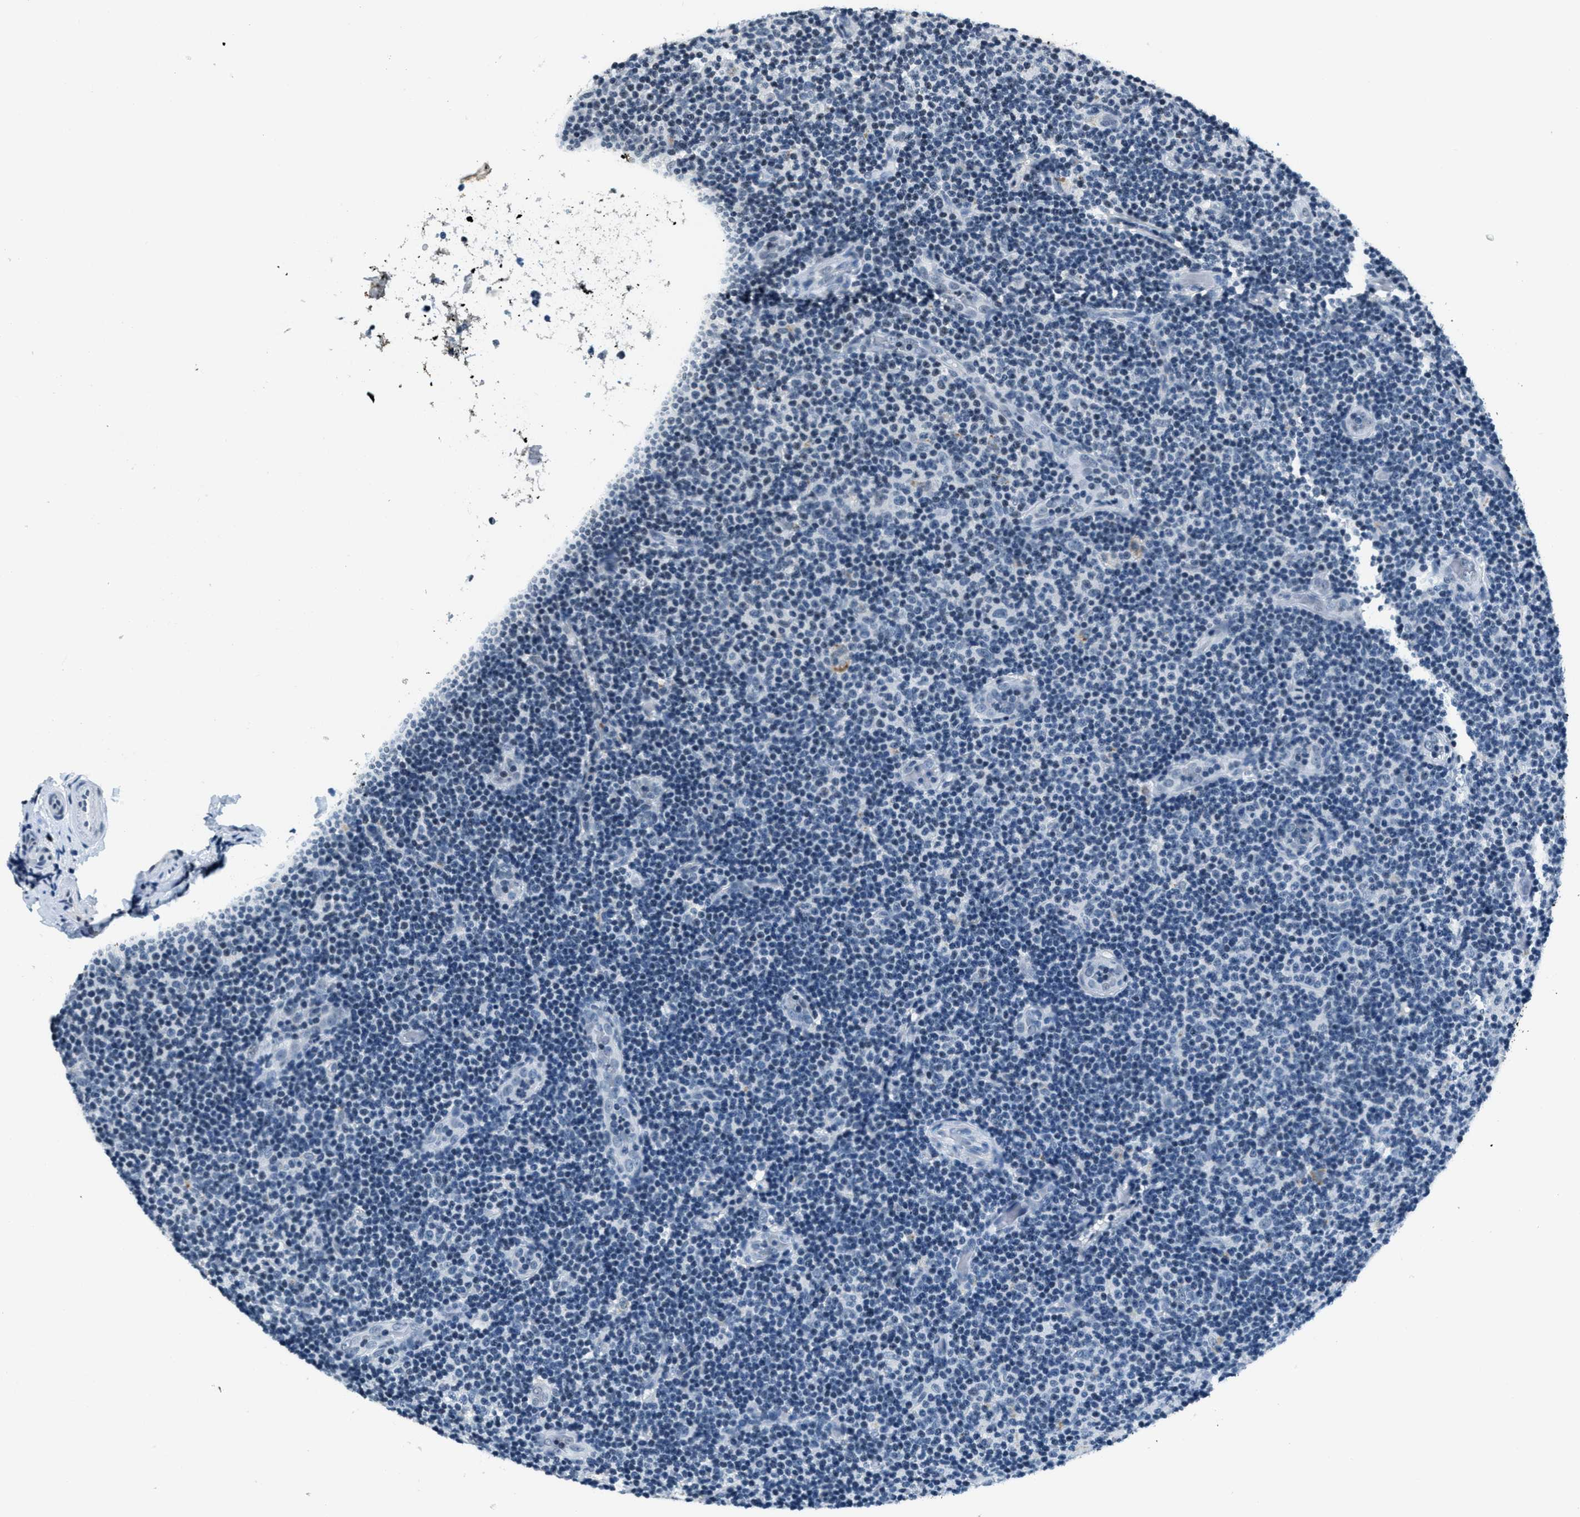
{"staining": {"intensity": "negative", "quantity": "none", "location": "none"}, "tissue": "lymphoma", "cell_type": "Tumor cells", "image_type": "cancer", "snomed": [{"axis": "morphology", "description": "Malignant lymphoma, non-Hodgkin's type, Low grade"}, {"axis": "topography", "description": "Lymph node"}], "caption": "Immunohistochemistry (IHC) photomicrograph of neoplastic tissue: low-grade malignant lymphoma, non-Hodgkin's type stained with DAB (3,3'-diaminobenzidine) shows no significant protein positivity in tumor cells. (DAB (3,3'-diaminobenzidine) IHC, high magnification).", "gene": "CA4", "patient": {"sex": "male", "age": 83}}